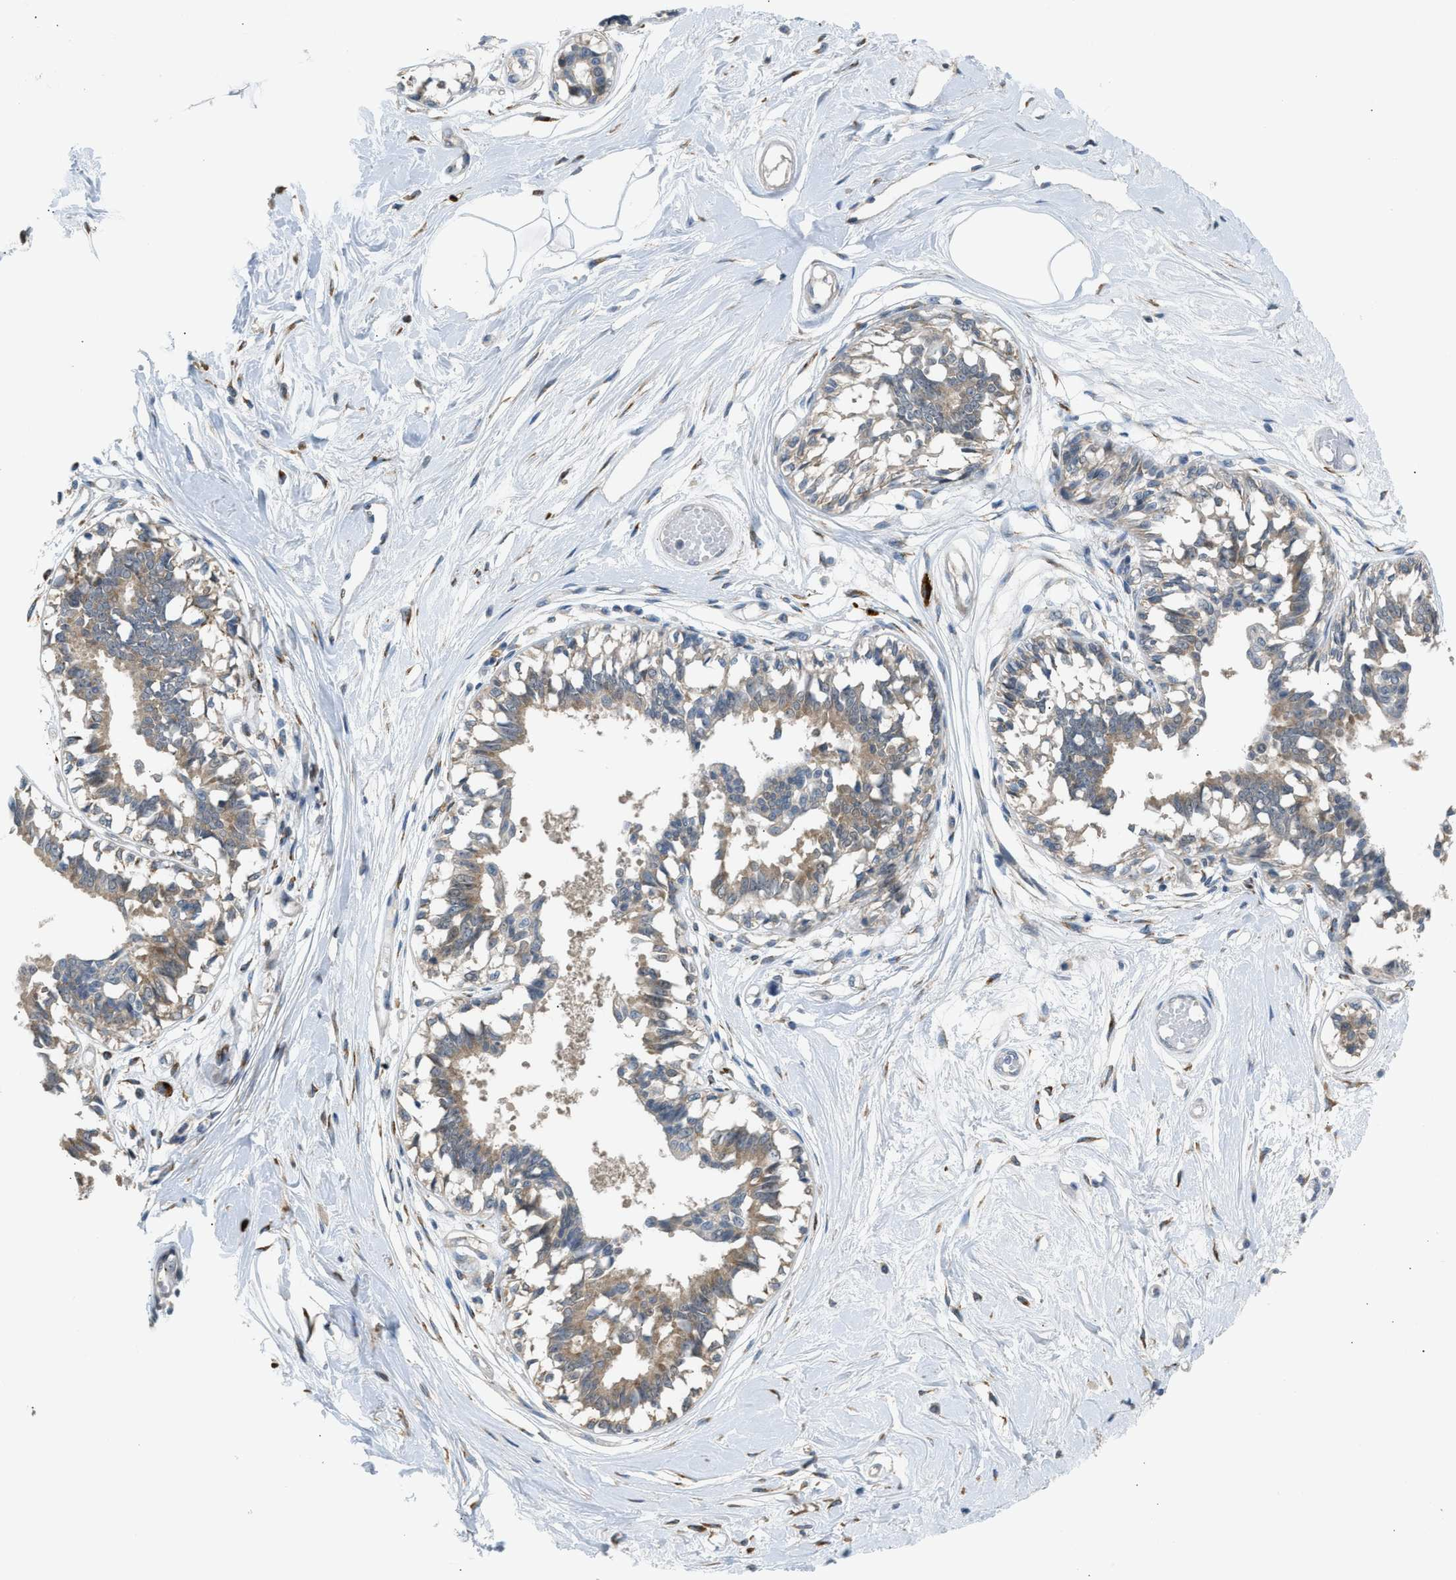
{"staining": {"intensity": "negative", "quantity": "none", "location": "none"}, "tissue": "breast", "cell_type": "Adipocytes", "image_type": "normal", "snomed": [{"axis": "morphology", "description": "Normal tissue, NOS"}, {"axis": "topography", "description": "Breast"}], "caption": "This micrograph is of unremarkable breast stained with IHC to label a protein in brown with the nuclei are counter-stained blue. There is no positivity in adipocytes.", "gene": "KCNC2", "patient": {"sex": "female", "age": 45}}